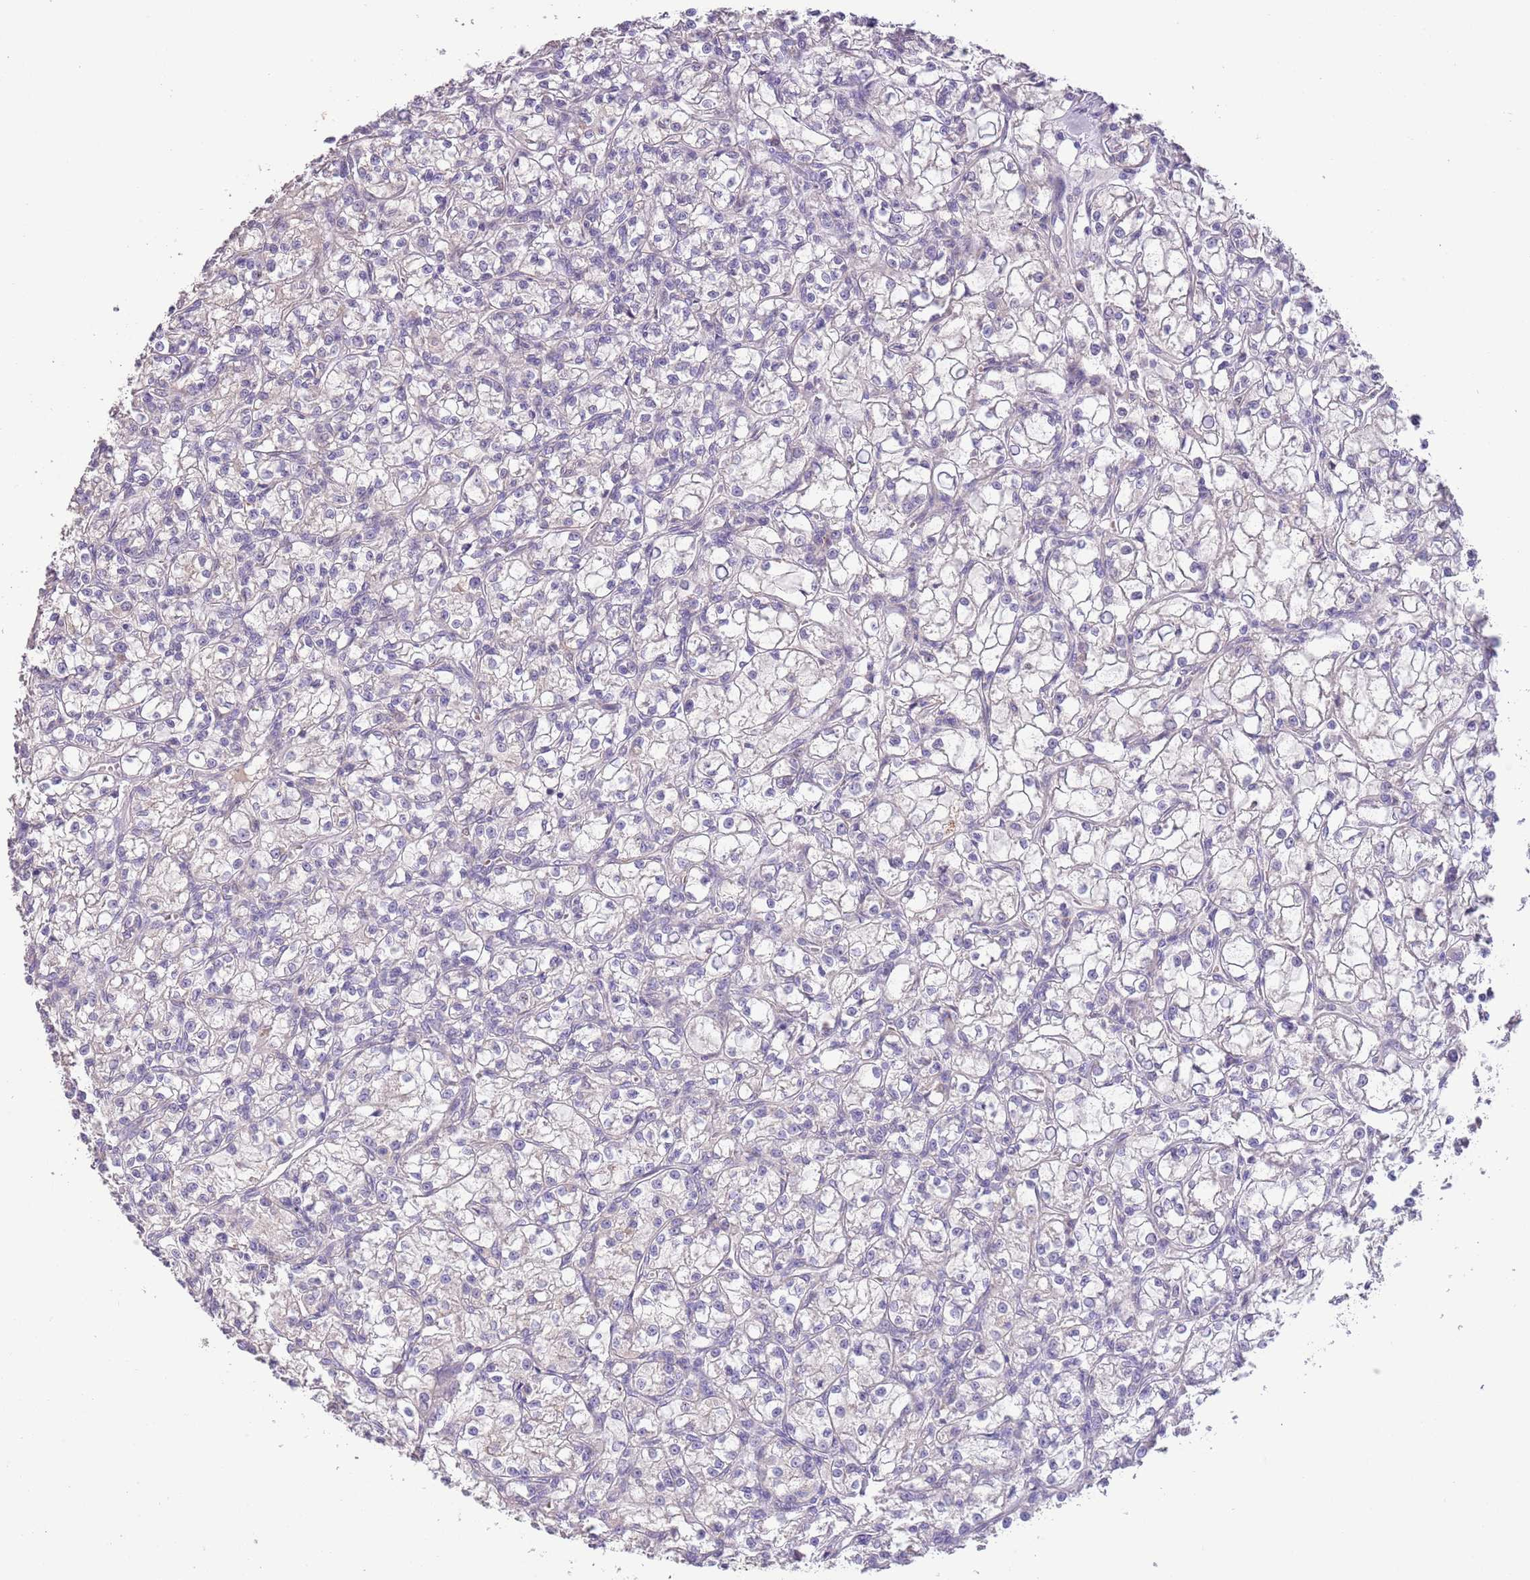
{"staining": {"intensity": "negative", "quantity": "none", "location": "none"}, "tissue": "renal cancer", "cell_type": "Tumor cells", "image_type": "cancer", "snomed": [{"axis": "morphology", "description": "Adenocarcinoma, NOS"}, {"axis": "topography", "description": "Kidney"}], "caption": "A micrograph of human renal cancer is negative for staining in tumor cells.", "gene": "ZNF658", "patient": {"sex": "female", "age": 59}}